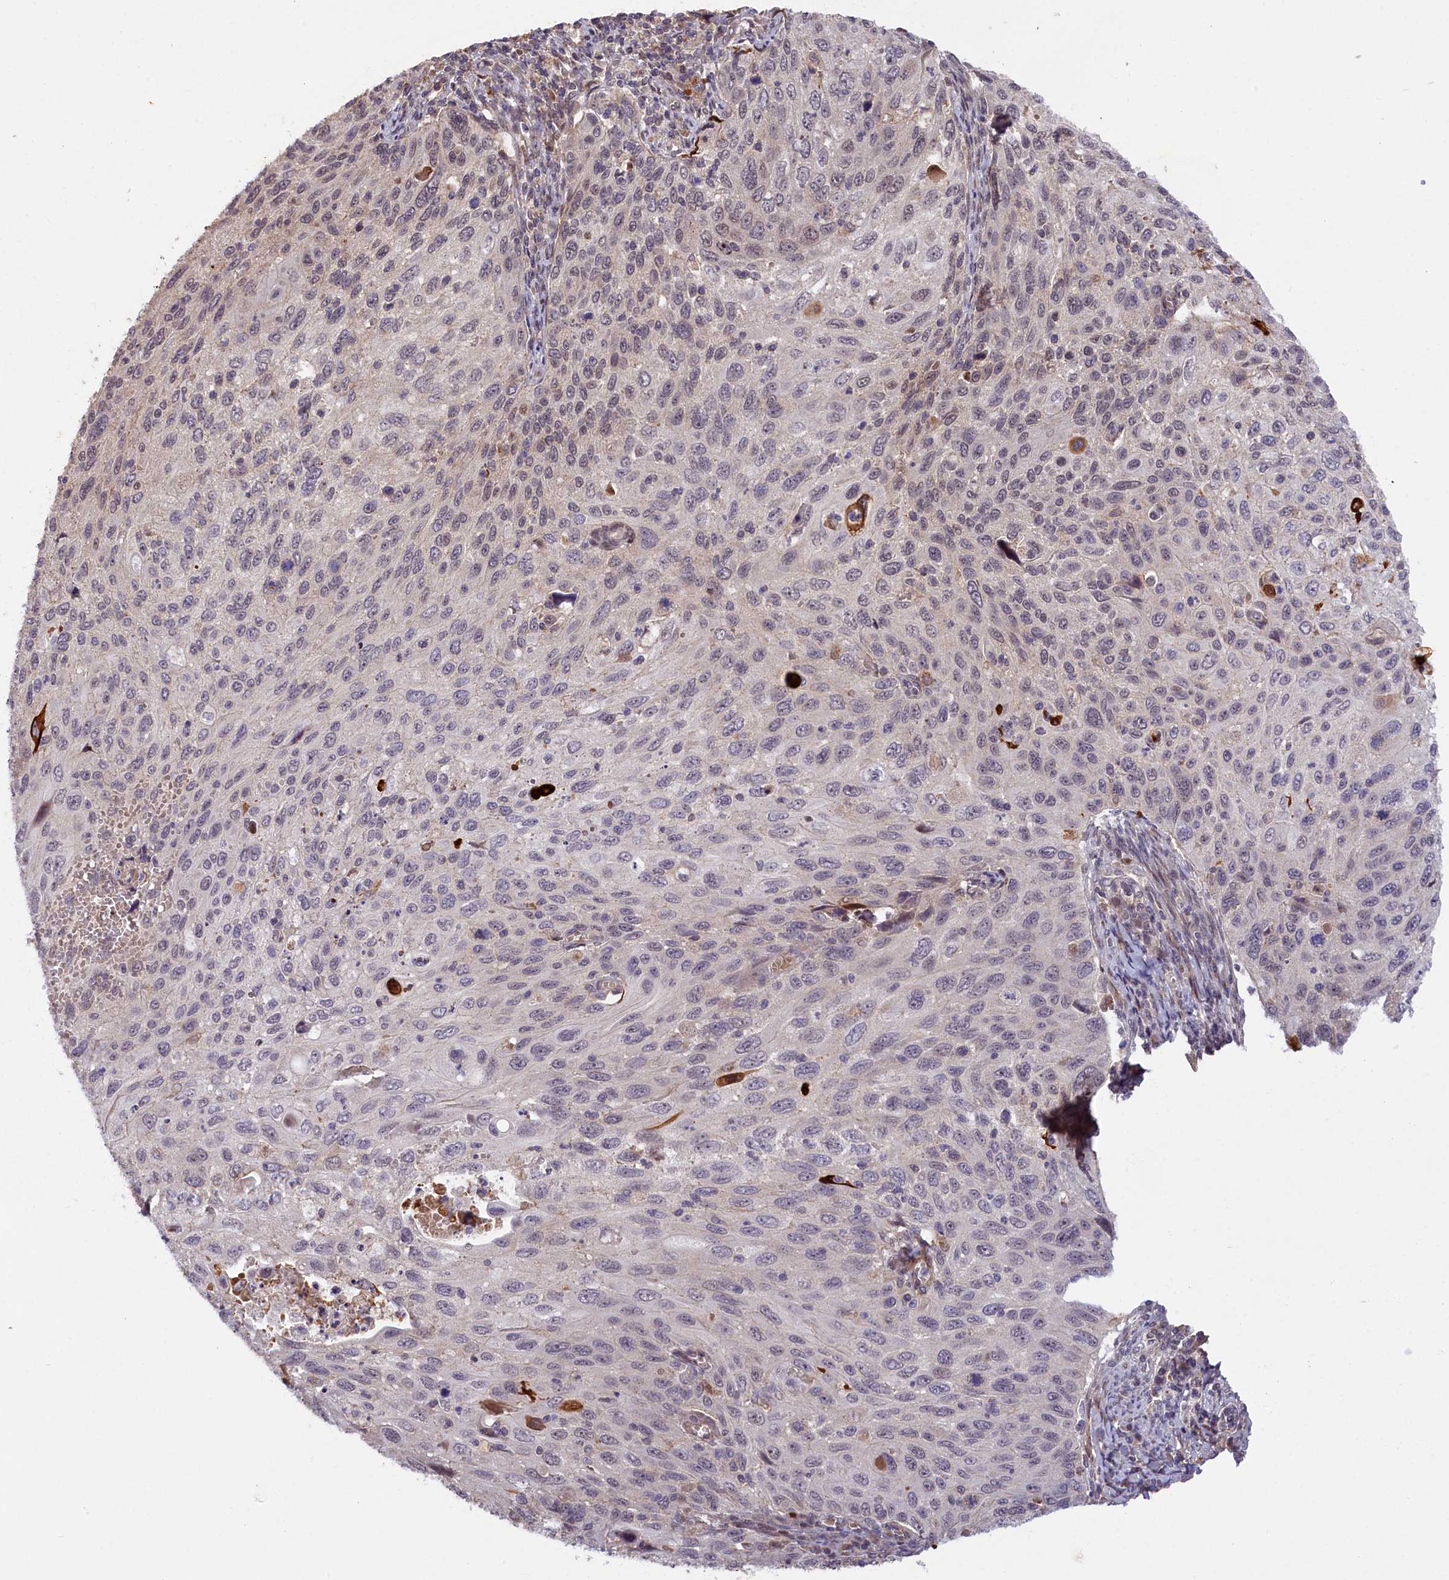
{"staining": {"intensity": "weak", "quantity": "<25%", "location": "nuclear"}, "tissue": "cervical cancer", "cell_type": "Tumor cells", "image_type": "cancer", "snomed": [{"axis": "morphology", "description": "Squamous cell carcinoma, NOS"}, {"axis": "topography", "description": "Cervix"}], "caption": "Immunohistochemical staining of cervical cancer demonstrates no significant expression in tumor cells. The staining was performed using DAB to visualize the protein expression in brown, while the nuclei were stained in blue with hematoxylin (Magnification: 20x).", "gene": "ZNF480", "patient": {"sex": "female", "age": 70}}